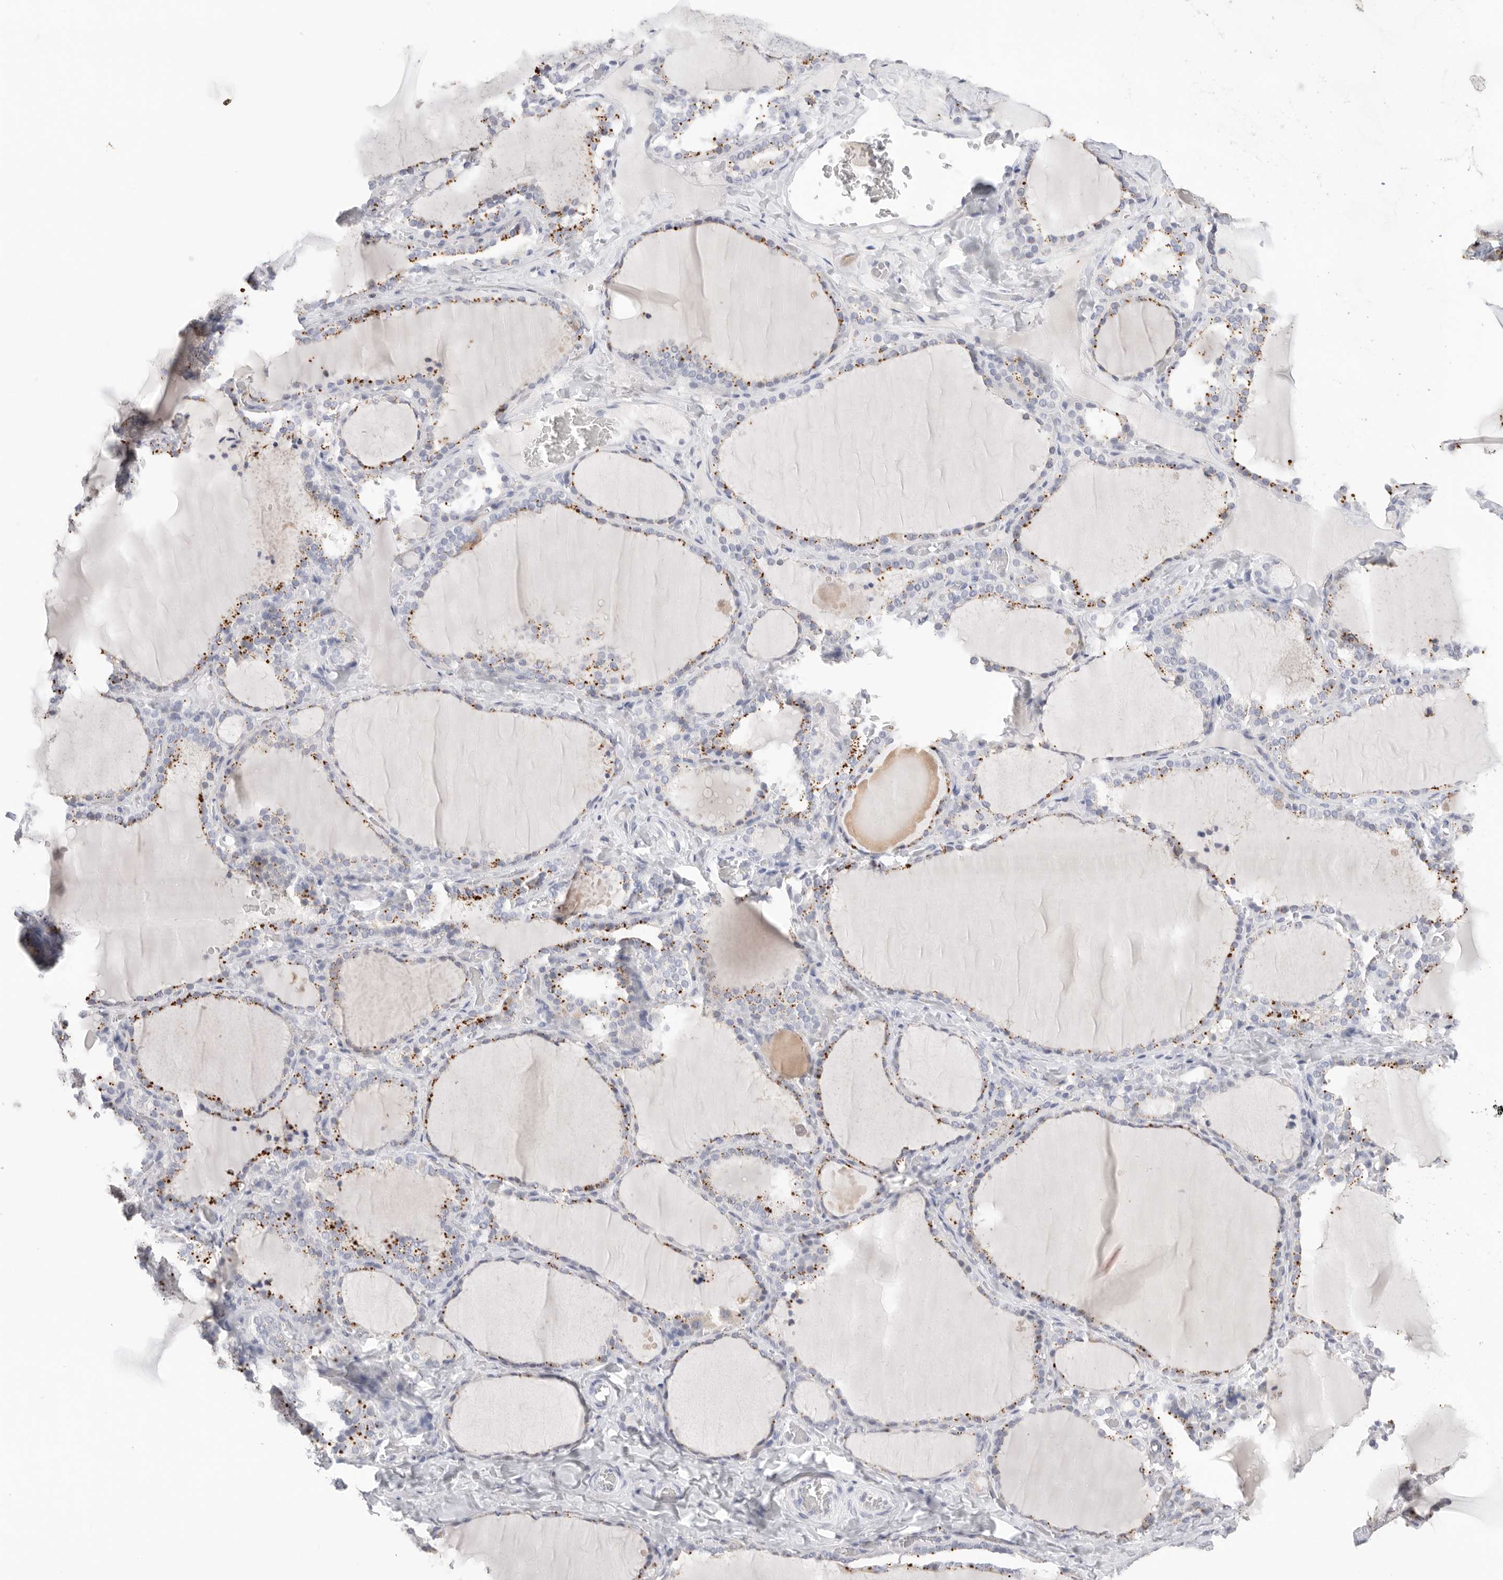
{"staining": {"intensity": "moderate", "quantity": ">75%", "location": "cytoplasmic/membranous"}, "tissue": "thyroid gland", "cell_type": "Glandular cells", "image_type": "normal", "snomed": [{"axis": "morphology", "description": "Normal tissue, NOS"}, {"axis": "topography", "description": "Thyroid gland"}], "caption": "Brown immunohistochemical staining in normal thyroid gland displays moderate cytoplasmic/membranous positivity in about >75% of glandular cells. (Brightfield microscopy of DAB IHC at high magnification).", "gene": "GGH", "patient": {"sex": "female", "age": 22}}